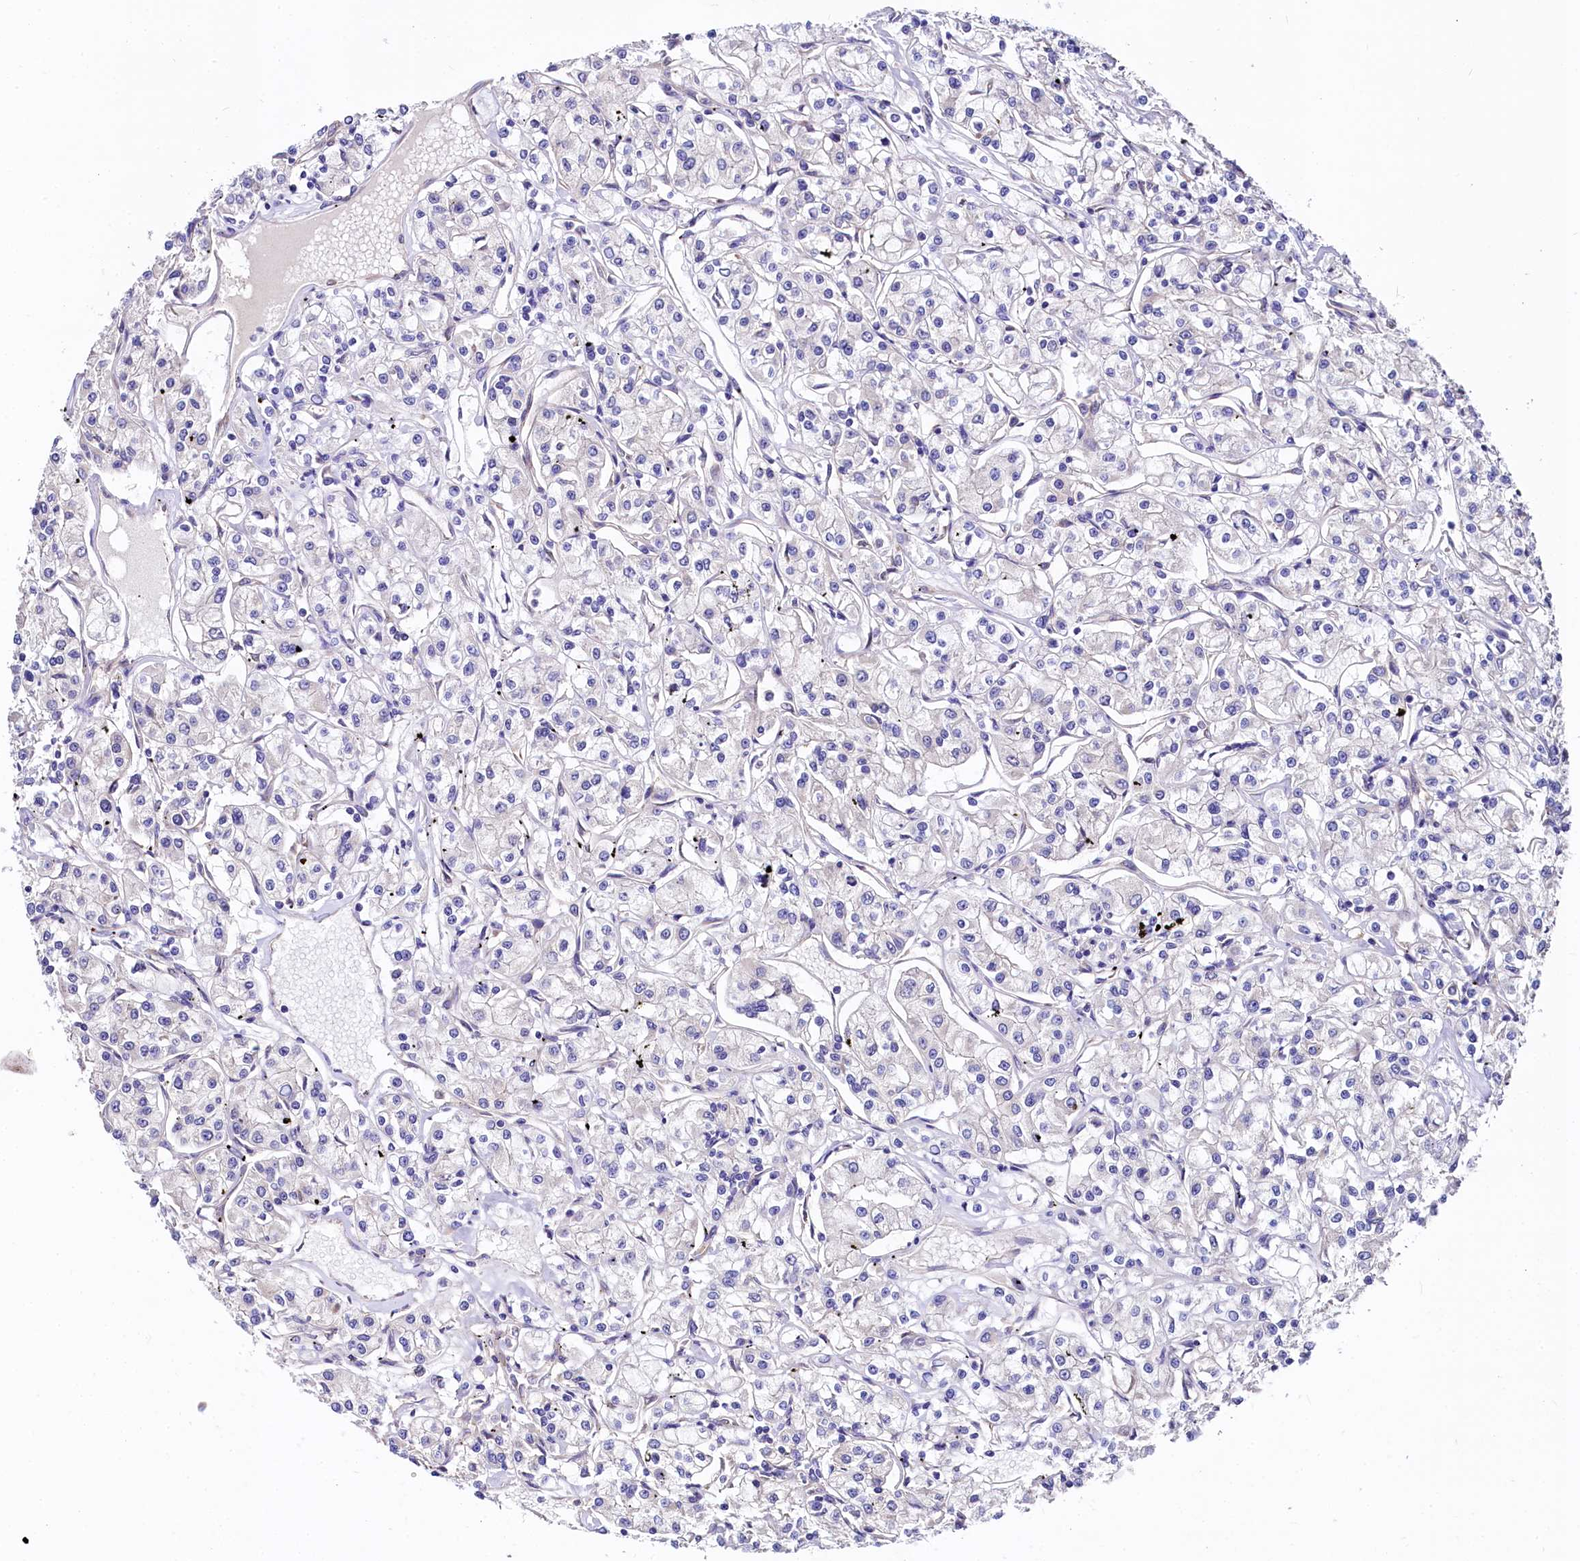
{"staining": {"intensity": "negative", "quantity": "none", "location": "none"}, "tissue": "renal cancer", "cell_type": "Tumor cells", "image_type": "cancer", "snomed": [{"axis": "morphology", "description": "Adenocarcinoma, NOS"}, {"axis": "topography", "description": "Kidney"}], "caption": "Tumor cells are negative for protein expression in human adenocarcinoma (renal).", "gene": "QARS1", "patient": {"sex": "female", "age": 59}}